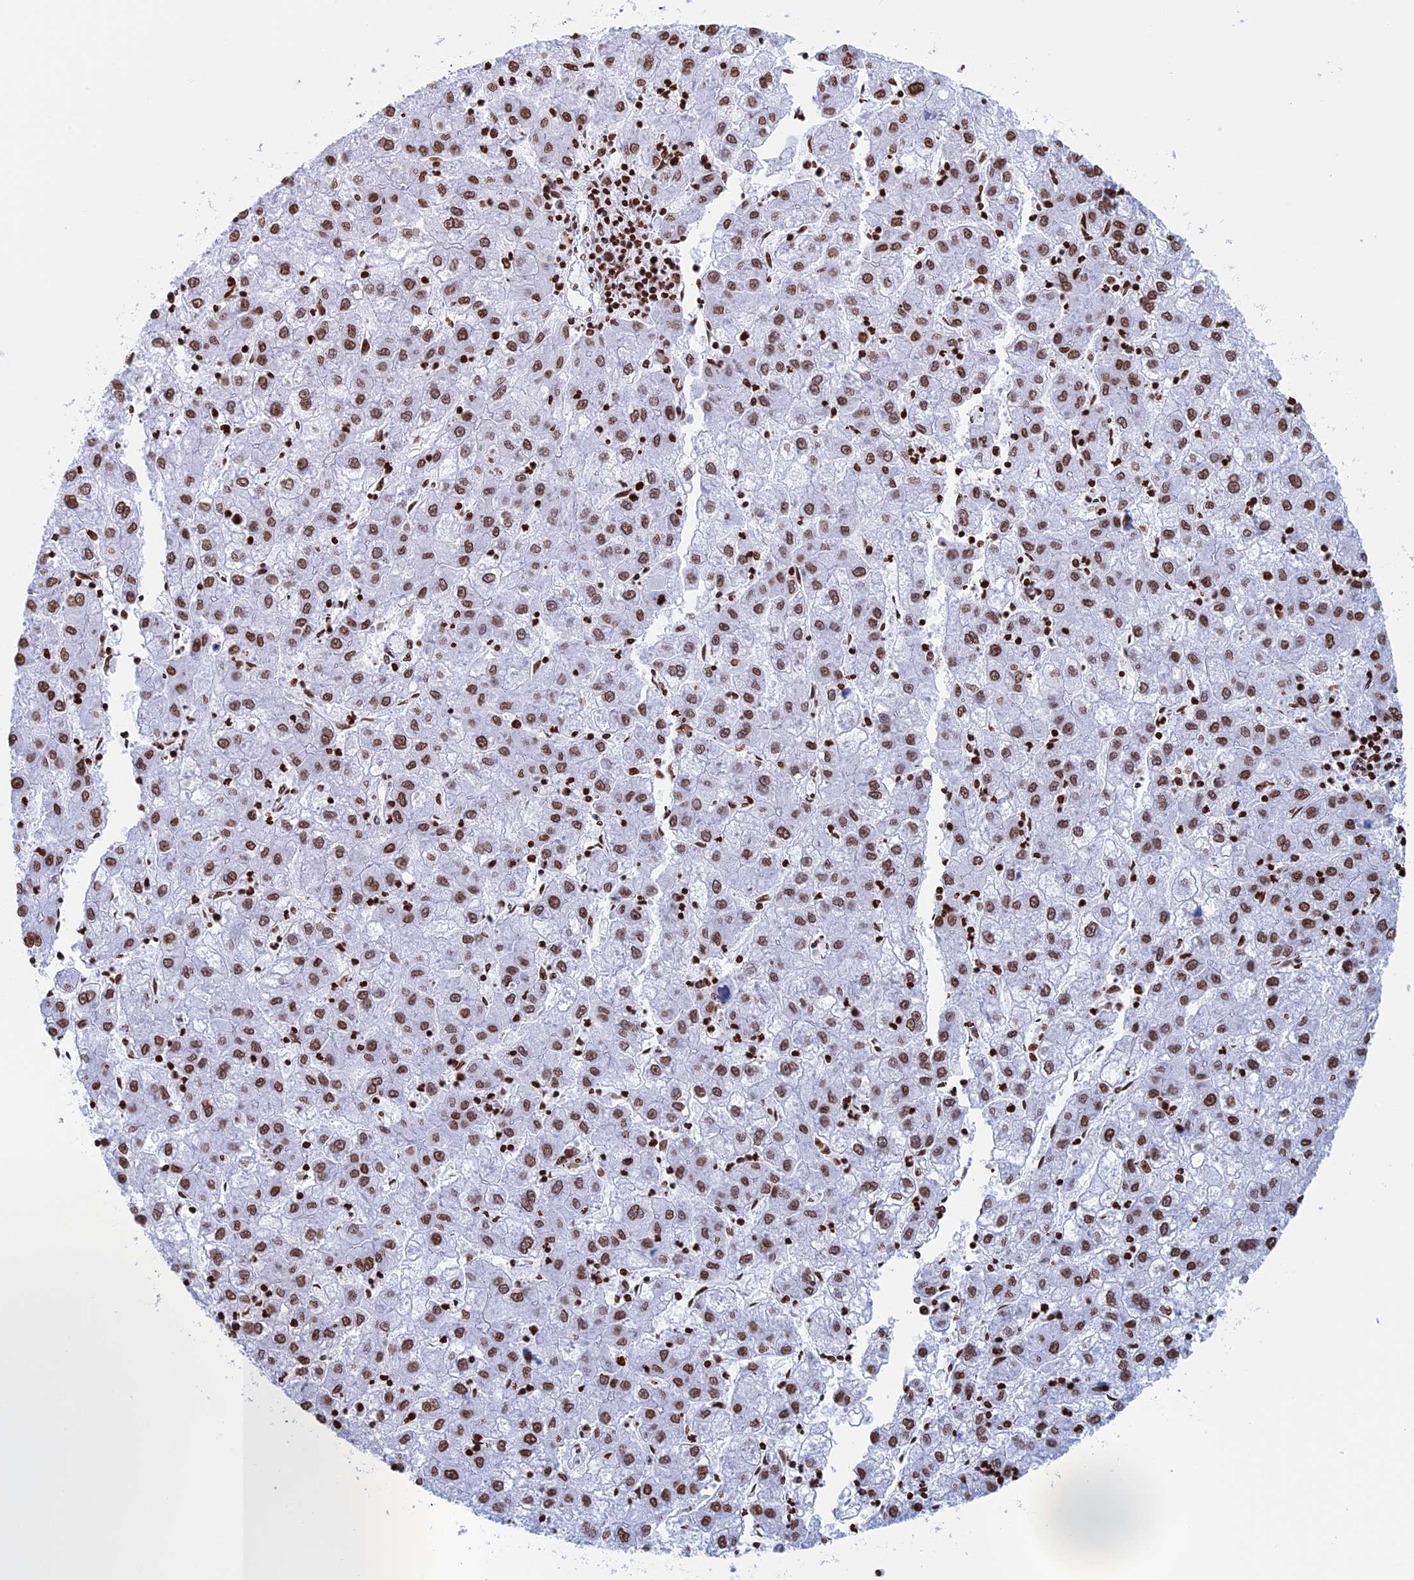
{"staining": {"intensity": "moderate", "quantity": ">75%", "location": "nuclear"}, "tissue": "liver cancer", "cell_type": "Tumor cells", "image_type": "cancer", "snomed": [{"axis": "morphology", "description": "Carcinoma, Hepatocellular, NOS"}, {"axis": "topography", "description": "Liver"}], "caption": "This is a micrograph of immunohistochemistry staining of liver cancer, which shows moderate expression in the nuclear of tumor cells.", "gene": "APOBEC3A", "patient": {"sex": "male", "age": 72}}